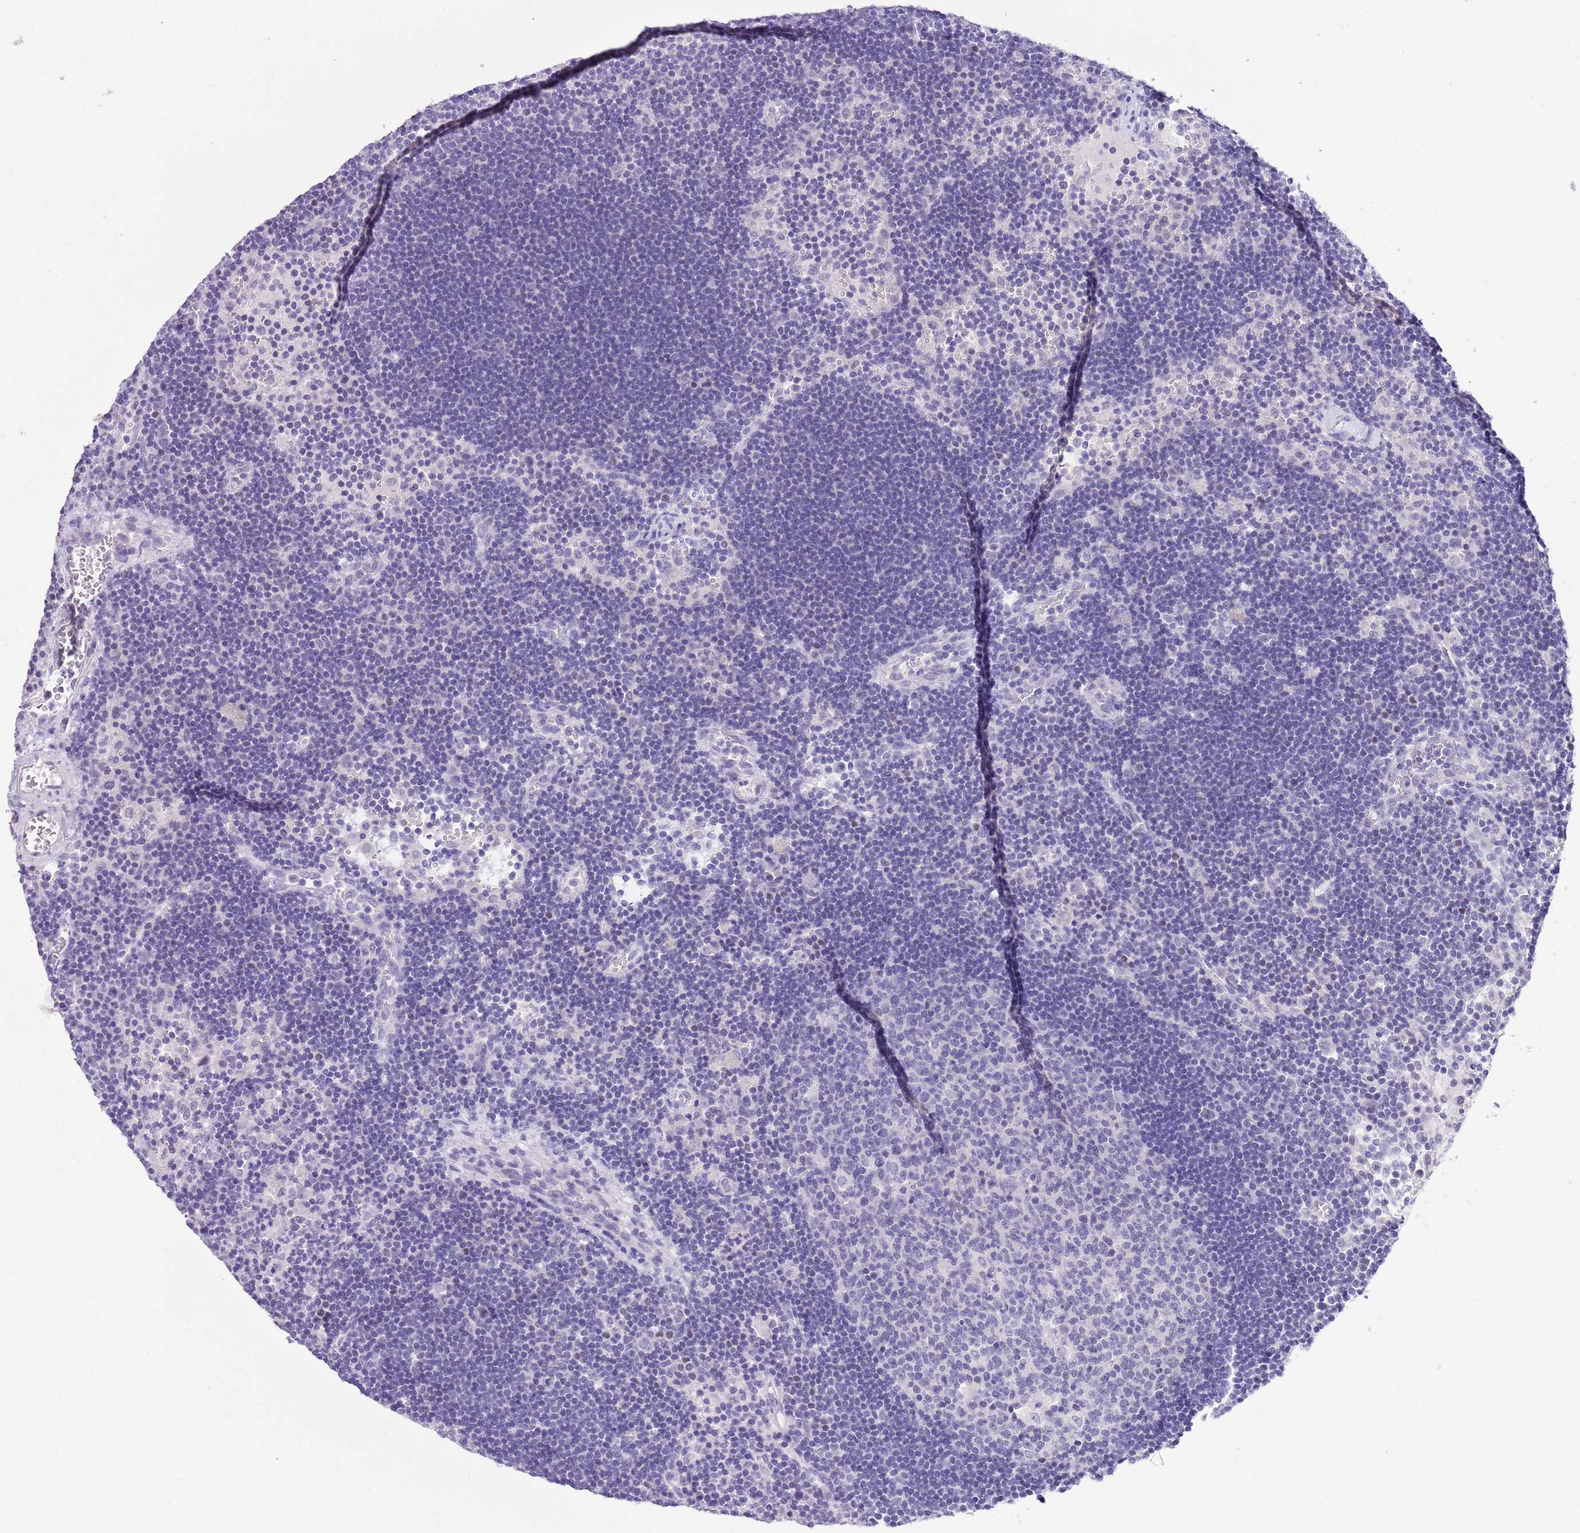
{"staining": {"intensity": "negative", "quantity": "none", "location": "none"}, "tissue": "lymph node", "cell_type": "Germinal center cells", "image_type": "normal", "snomed": [{"axis": "morphology", "description": "Normal tissue, NOS"}, {"axis": "topography", "description": "Lymph node"}], "caption": "The photomicrograph shows no staining of germinal center cells in benign lymph node.", "gene": "MIDN", "patient": {"sex": "male", "age": 62}}